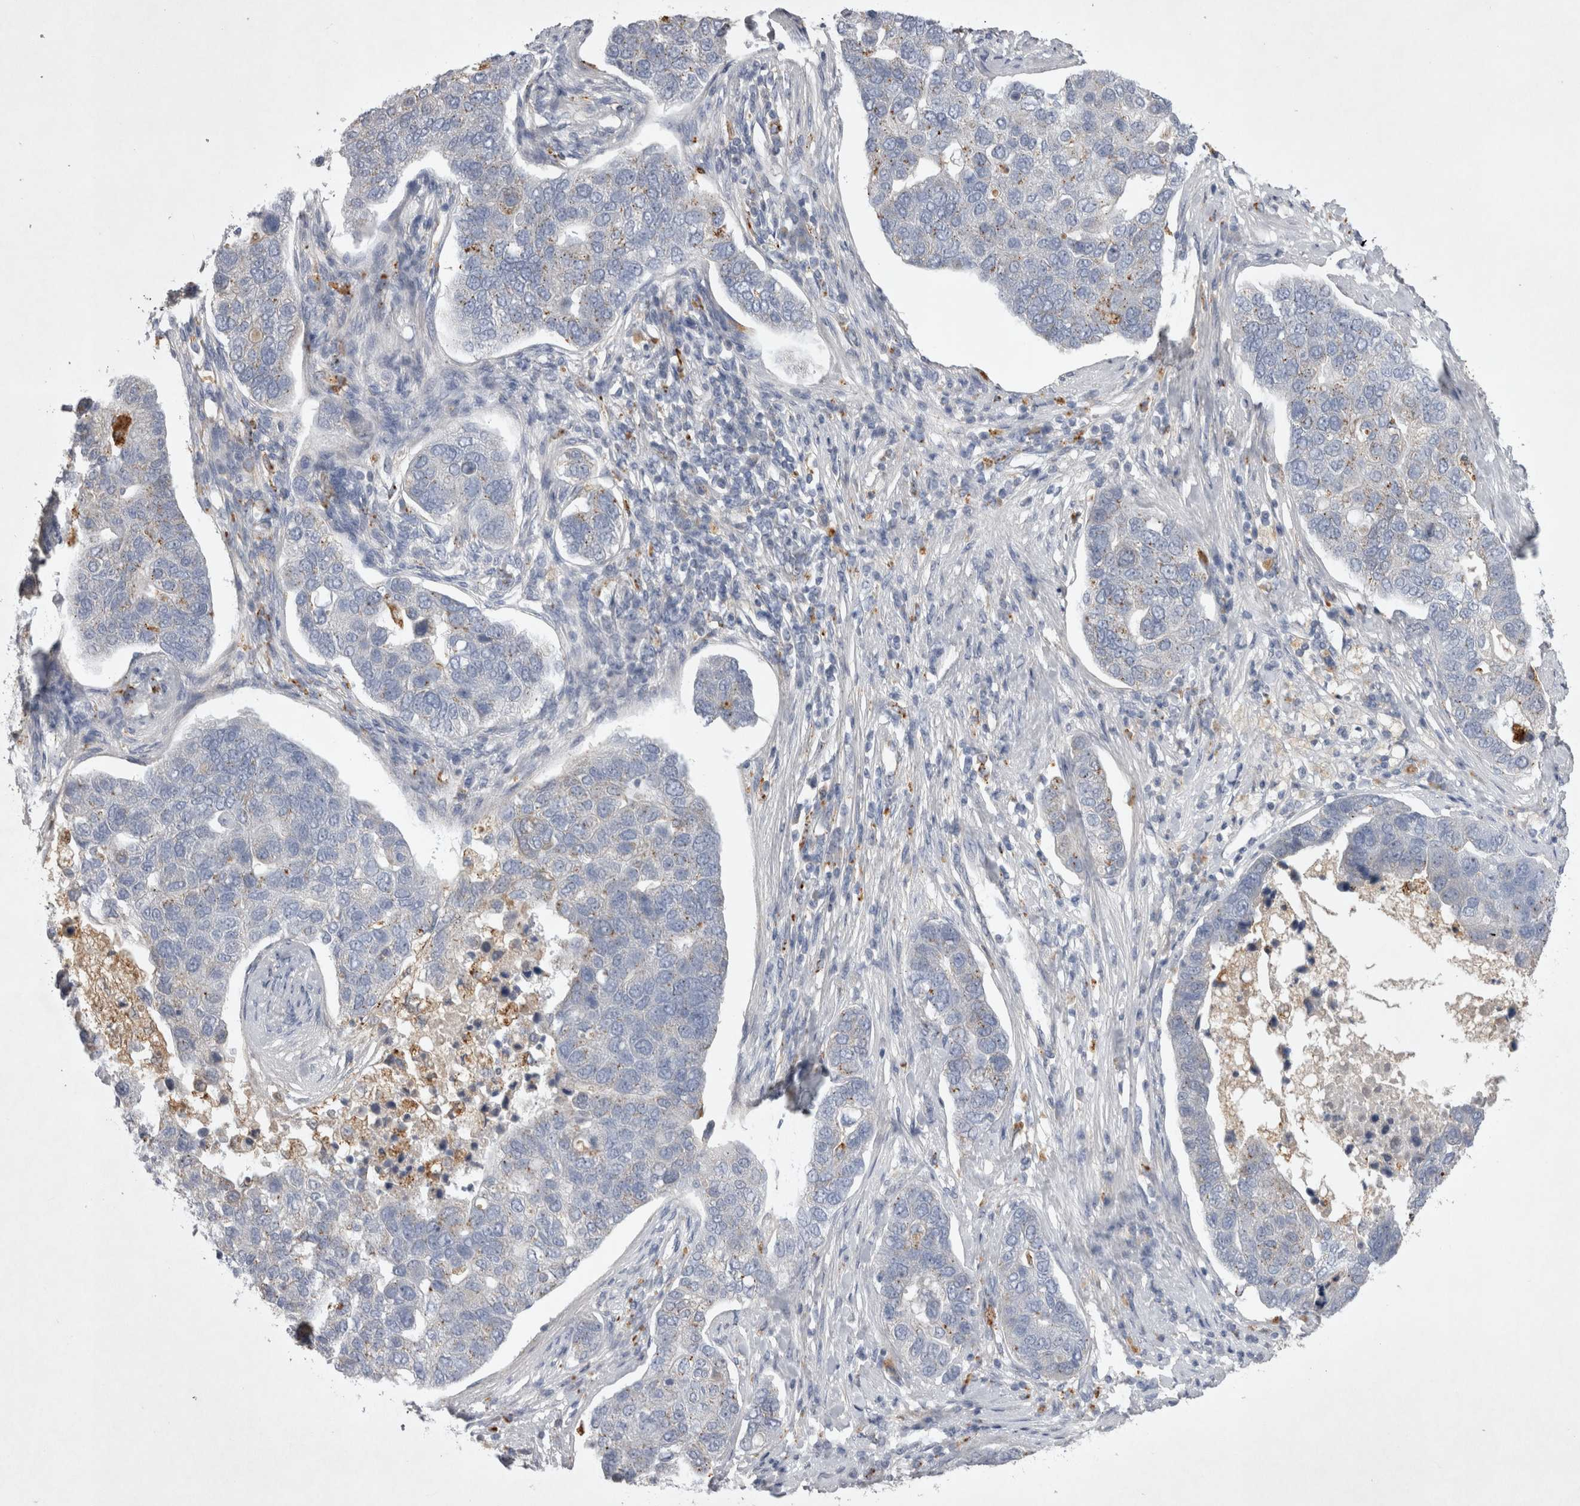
{"staining": {"intensity": "weak", "quantity": "<25%", "location": "cytoplasmic/membranous"}, "tissue": "pancreatic cancer", "cell_type": "Tumor cells", "image_type": "cancer", "snomed": [{"axis": "morphology", "description": "Adenocarcinoma, NOS"}, {"axis": "topography", "description": "Pancreas"}], "caption": "Immunohistochemistry image of neoplastic tissue: human pancreatic adenocarcinoma stained with DAB (3,3'-diaminobenzidine) demonstrates no significant protein expression in tumor cells.", "gene": "STRADB", "patient": {"sex": "female", "age": 61}}